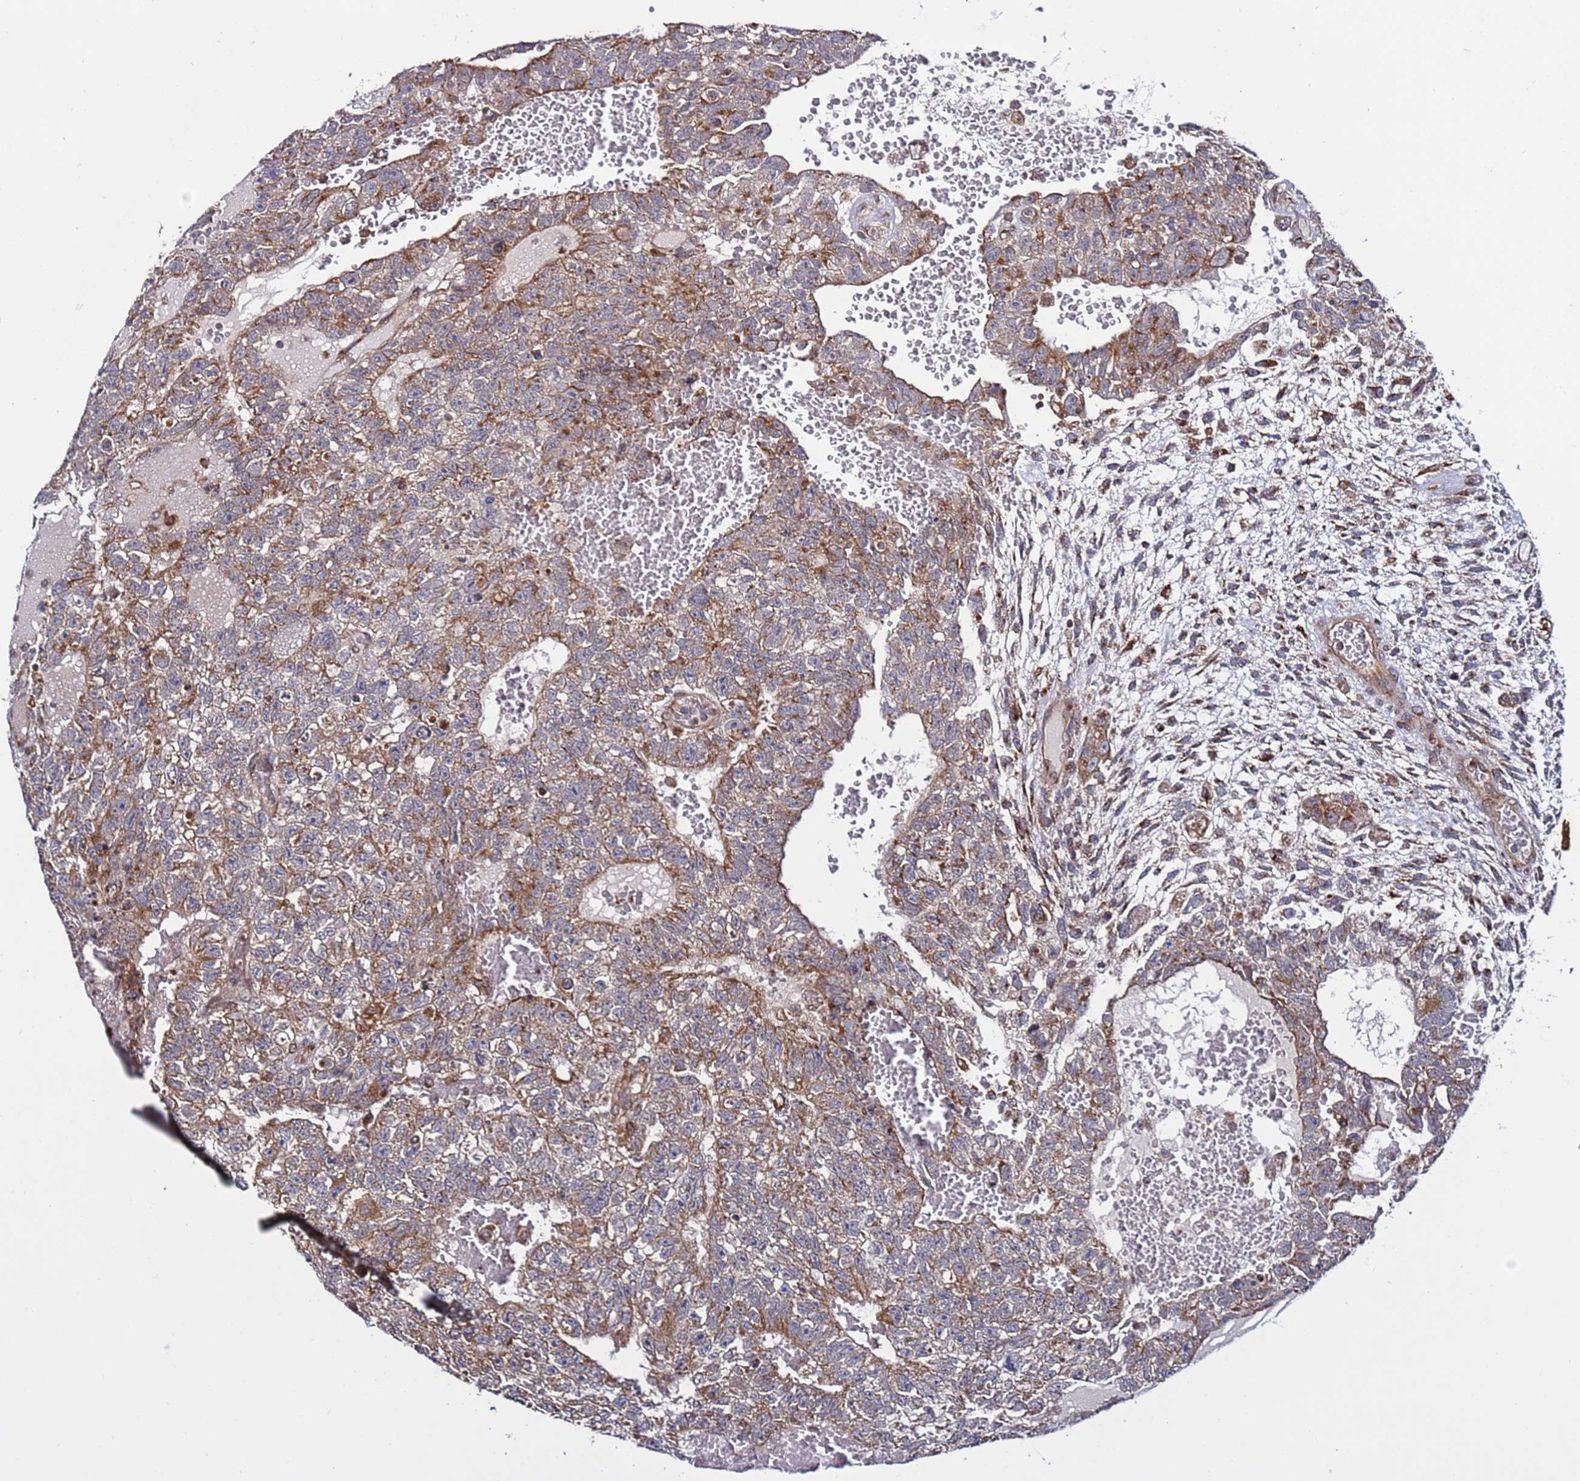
{"staining": {"intensity": "moderate", "quantity": "25%-75%", "location": "cytoplasmic/membranous"}, "tissue": "testis cancer", "cell_type": "Tumor cells", "image_type": "cancer", "snomed": [{"axis": "morphology", "description": "Carcinoma, Embryonal, NOS"}, {"axis": "topography", "description": "Testis"}], "caption": "Immunohistochemistry (IHC) photomicrograph of testis cancer (embryonal carcinoma) stained for a protein (brown), which shows medium levels of moderate cytoplasmic/membranous expression in about 25%-75% of tumor cells.", "gene": "TMEM176B", "patient": {"sex": "male", "age": 26}}